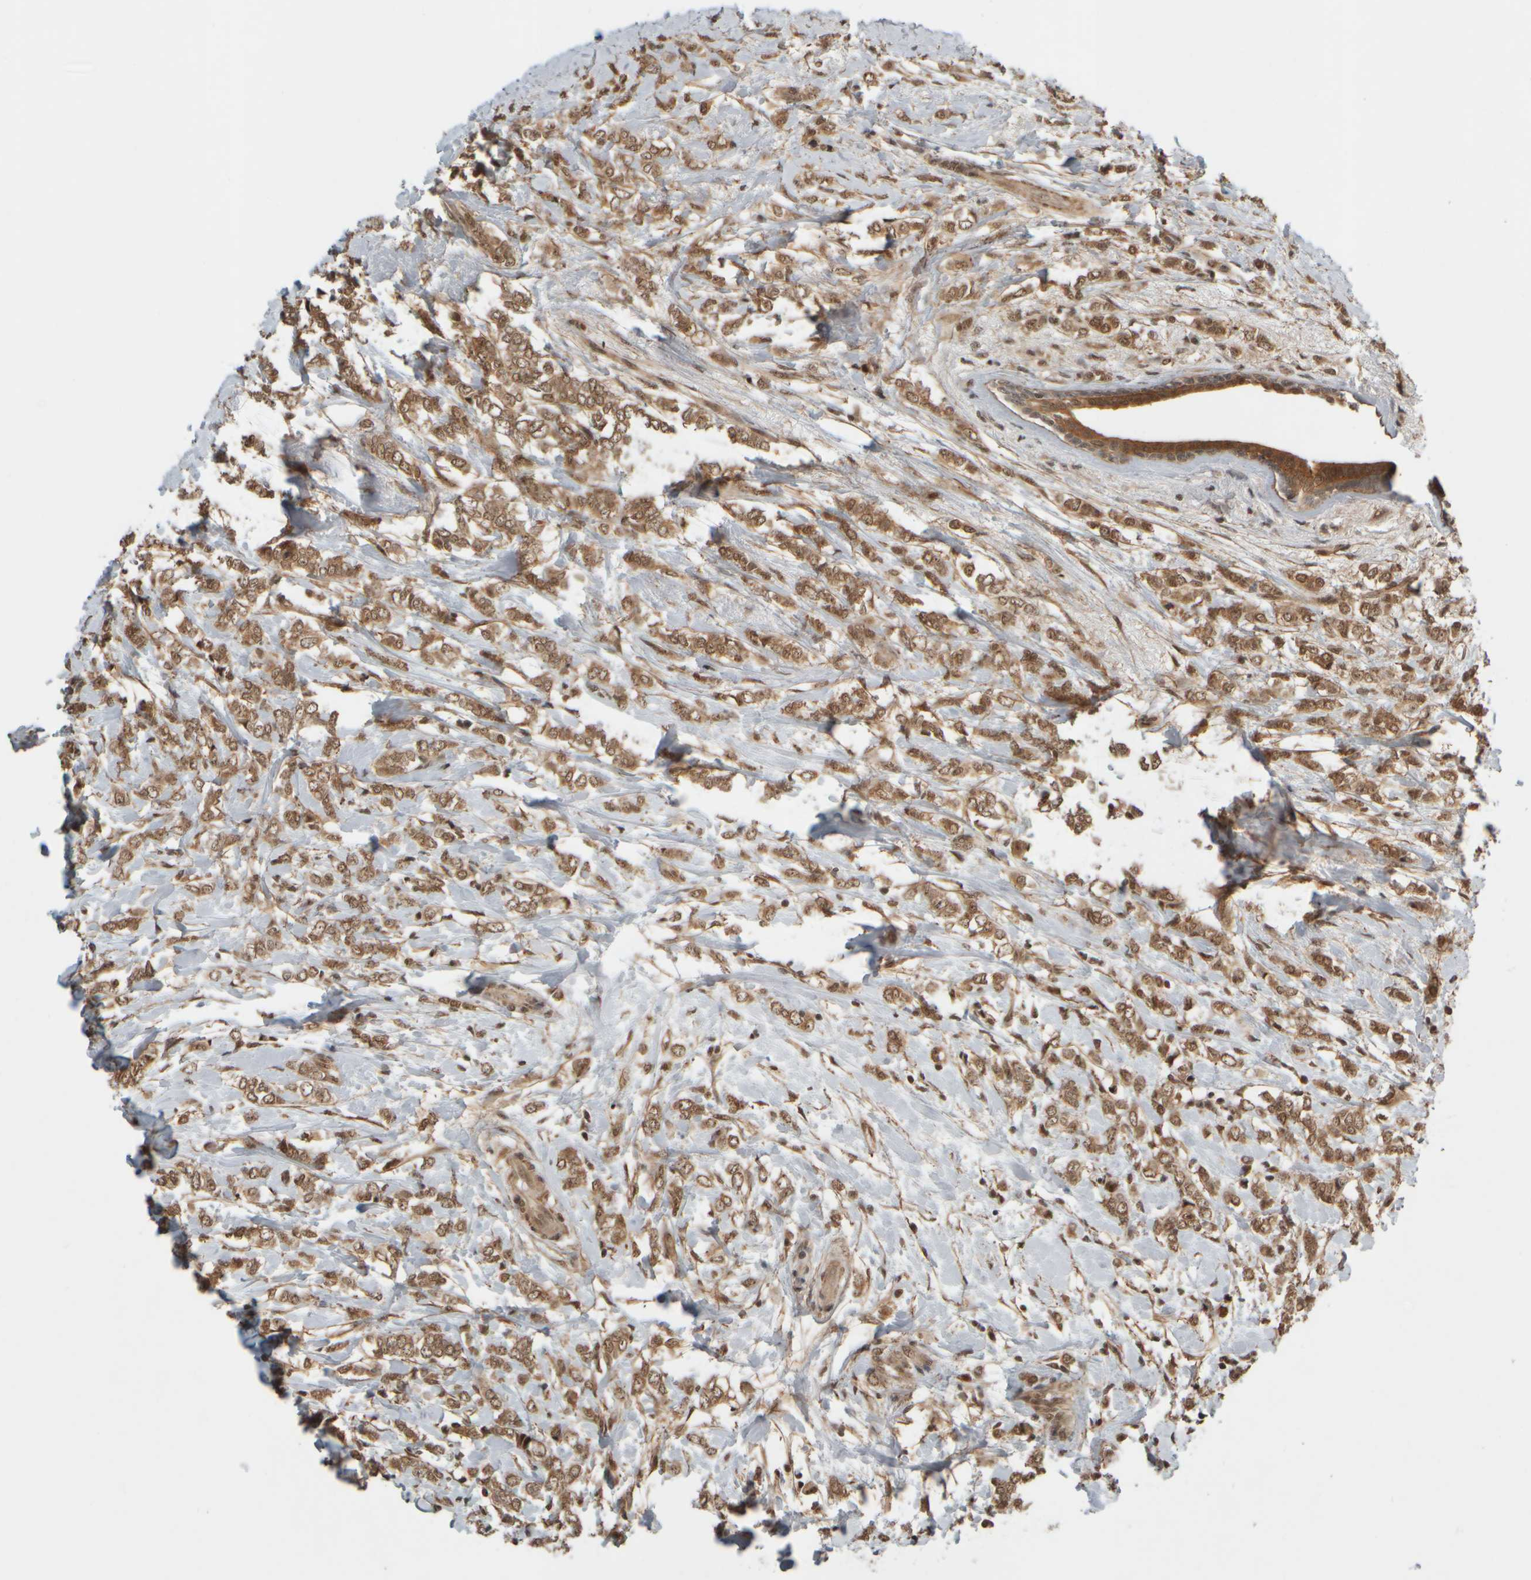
{"staining": {"intensity": "moderate", "quantity": ">75%", "location": "cytoplasmic/membranous"}, "tissue": "breast cancer", "cell_type": "Tumor cells", "image_type": "cancer", "snomed": [{"axis": "morphology", "description": "Normal tissue, NOS"}, {"axis": "morphology", "description": "Lobular carcinoma"}, {"axis": "topography", "description": "Breast"}], "caption": "IHC micrograph of human breast cancer stained for a protein (brown), which displays medium levels of moderate cytoplasmic/membranous staining in approximately >75% of tumor cells.", "gene": "SYNRG", "patient": {"sex": "female", "age": 47}}